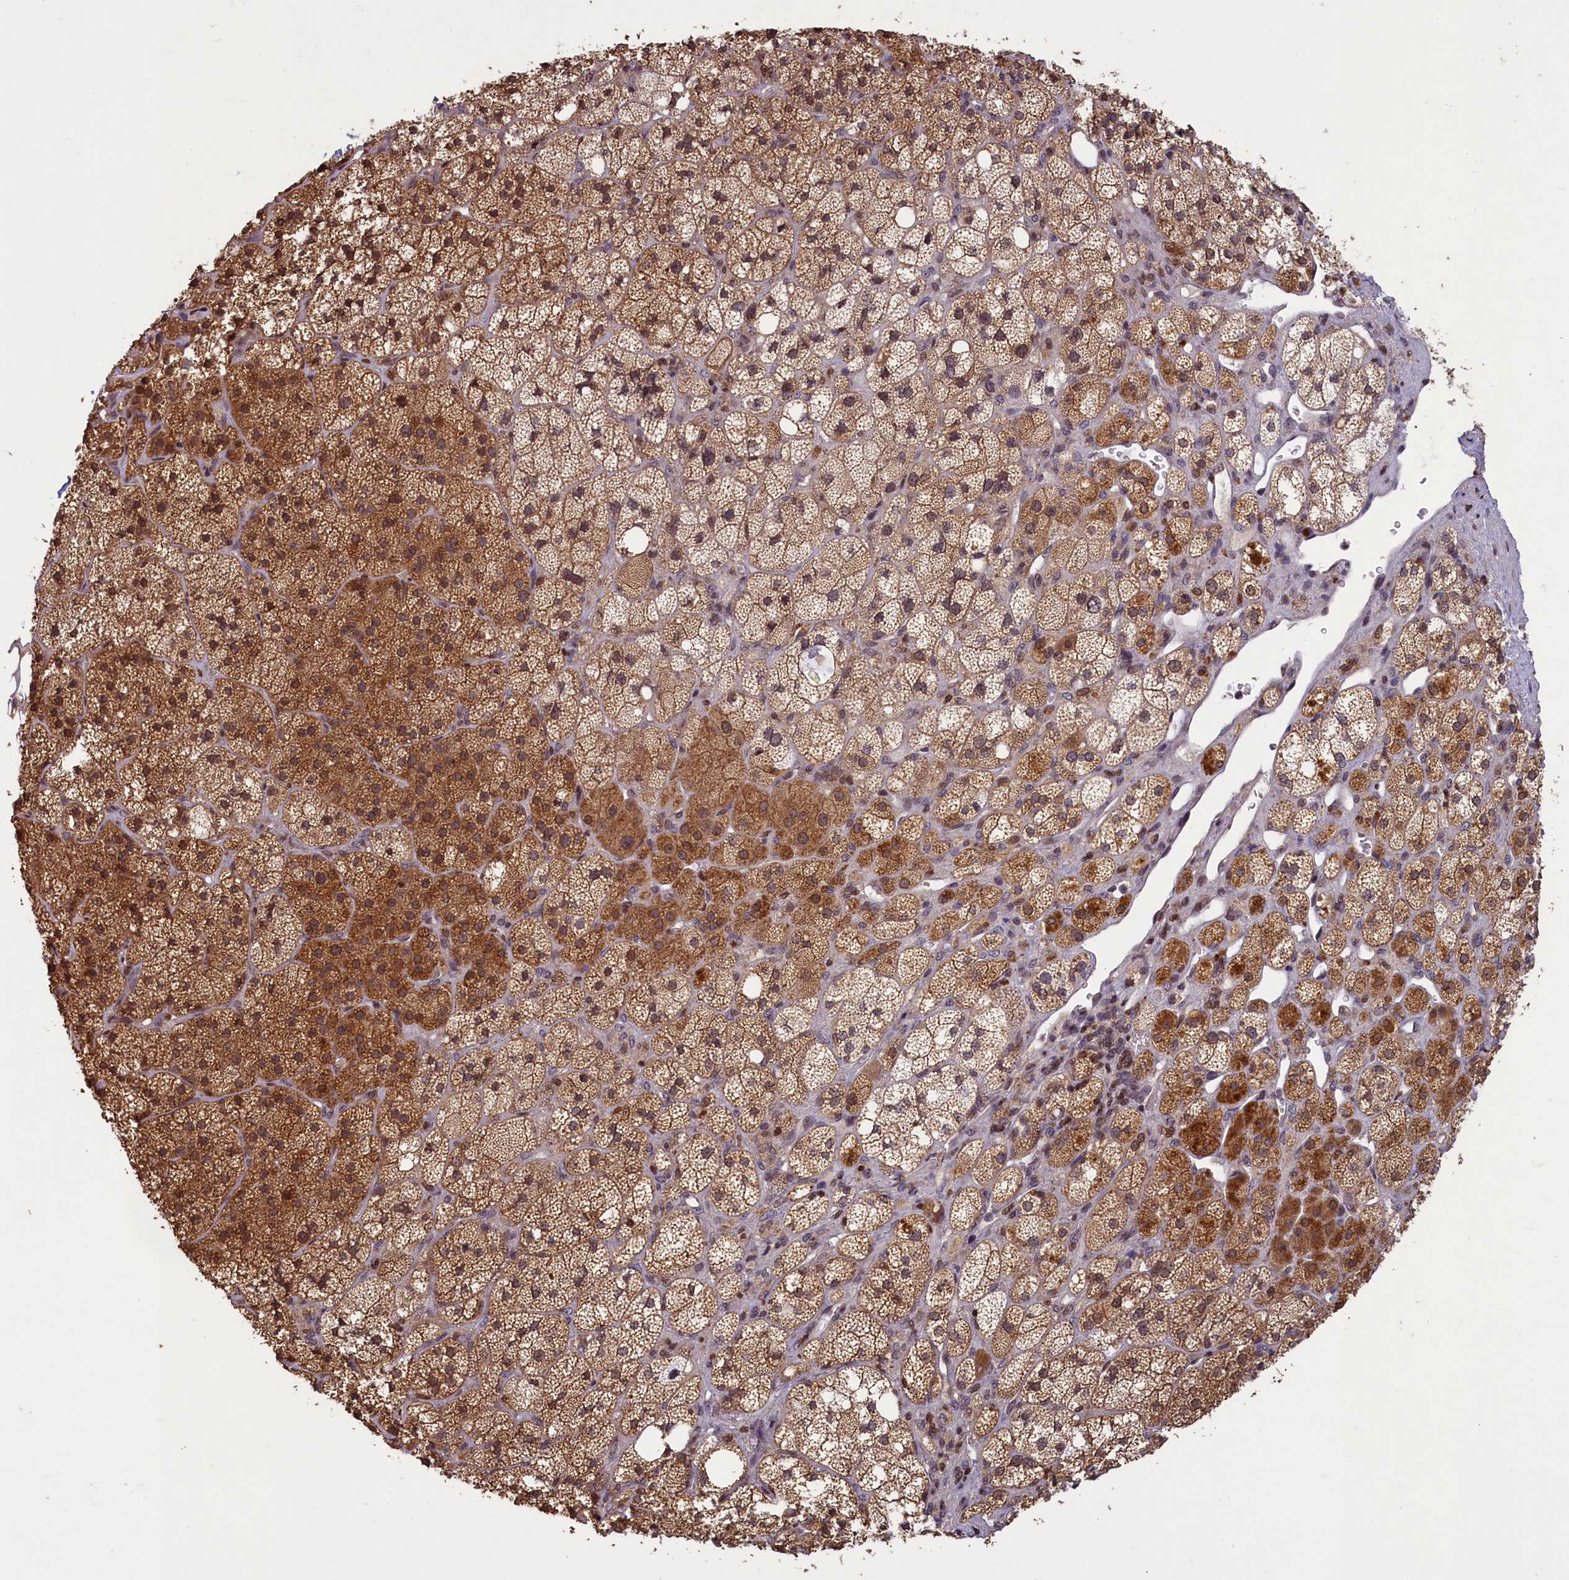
{"staining": {"intensity": "moderate", "quantity": ">75%", "location": "cytoplasmic/membranous,nuclear"}, "tissue": "adrenal gland", "cell_type": "Glandular cells", "image_type": "normal", "snomed": [{"axis": "morphology", "description": "Normal tissue, NOS"}, {"axis": "topography", "description": "Adrenal gland"}], "caption": "Benign adrenal gland displays moderate cytoplasmic/membranous,nuclear positivity in approximately >75% of glandular cells, visualized by immunohistochemistry.", "gene": "NUBP1", "patient": {"sex": "male", "age": 61}}